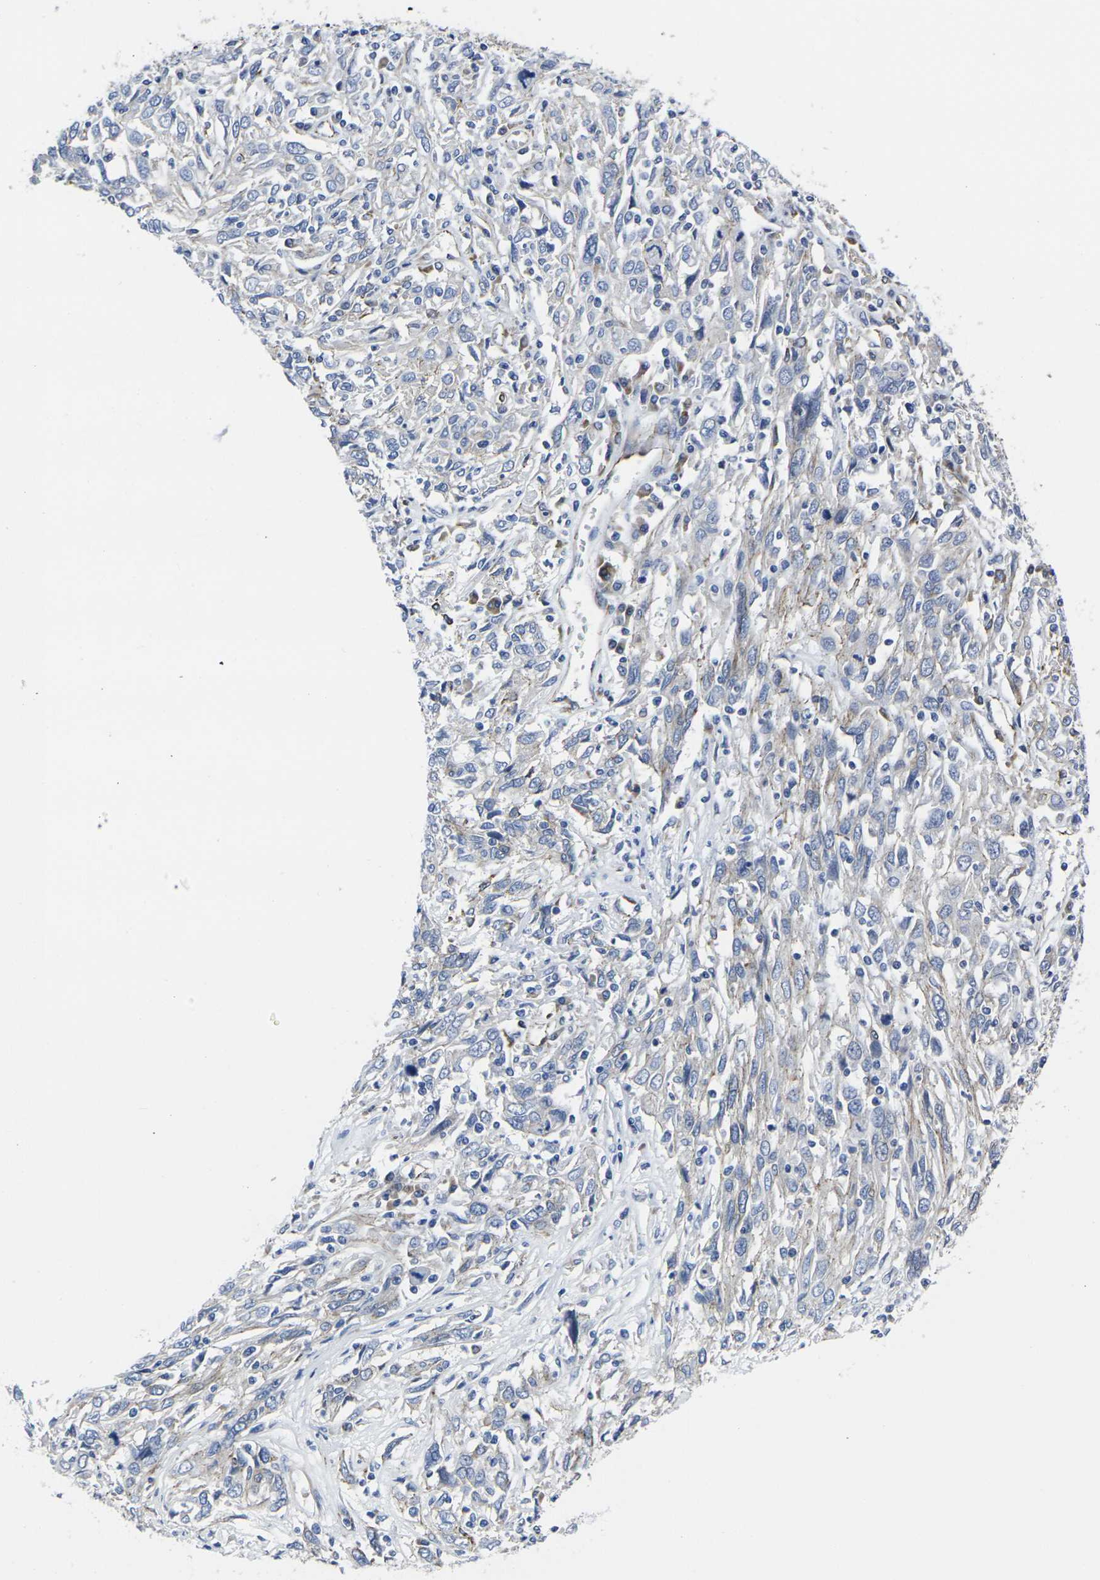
{"staining": {"intensity": "negative", "quantity": "none", "location": "none"}, "tissue": "cervical cancer", "cell_type": "Tumor cells", "image_type": "cancer", "snomed": [{"axis": "morphology", "description": "Squamous cell carcinoma, NOS"}, {"axis": "topography", "description": "Cervix"}], "caption": "This is a histopathology image of immunohistochemistry staining of cervical squamous cell carcinoma, which shows no staining in tumor cells. The staining was performed using DAB to visualize the protein expression in brown, while the nuclei were stained in blue with hematoxylin (Magnification: 20x).", "gene": "NUMB", "patient": {"sex": "female", "age": 46}}